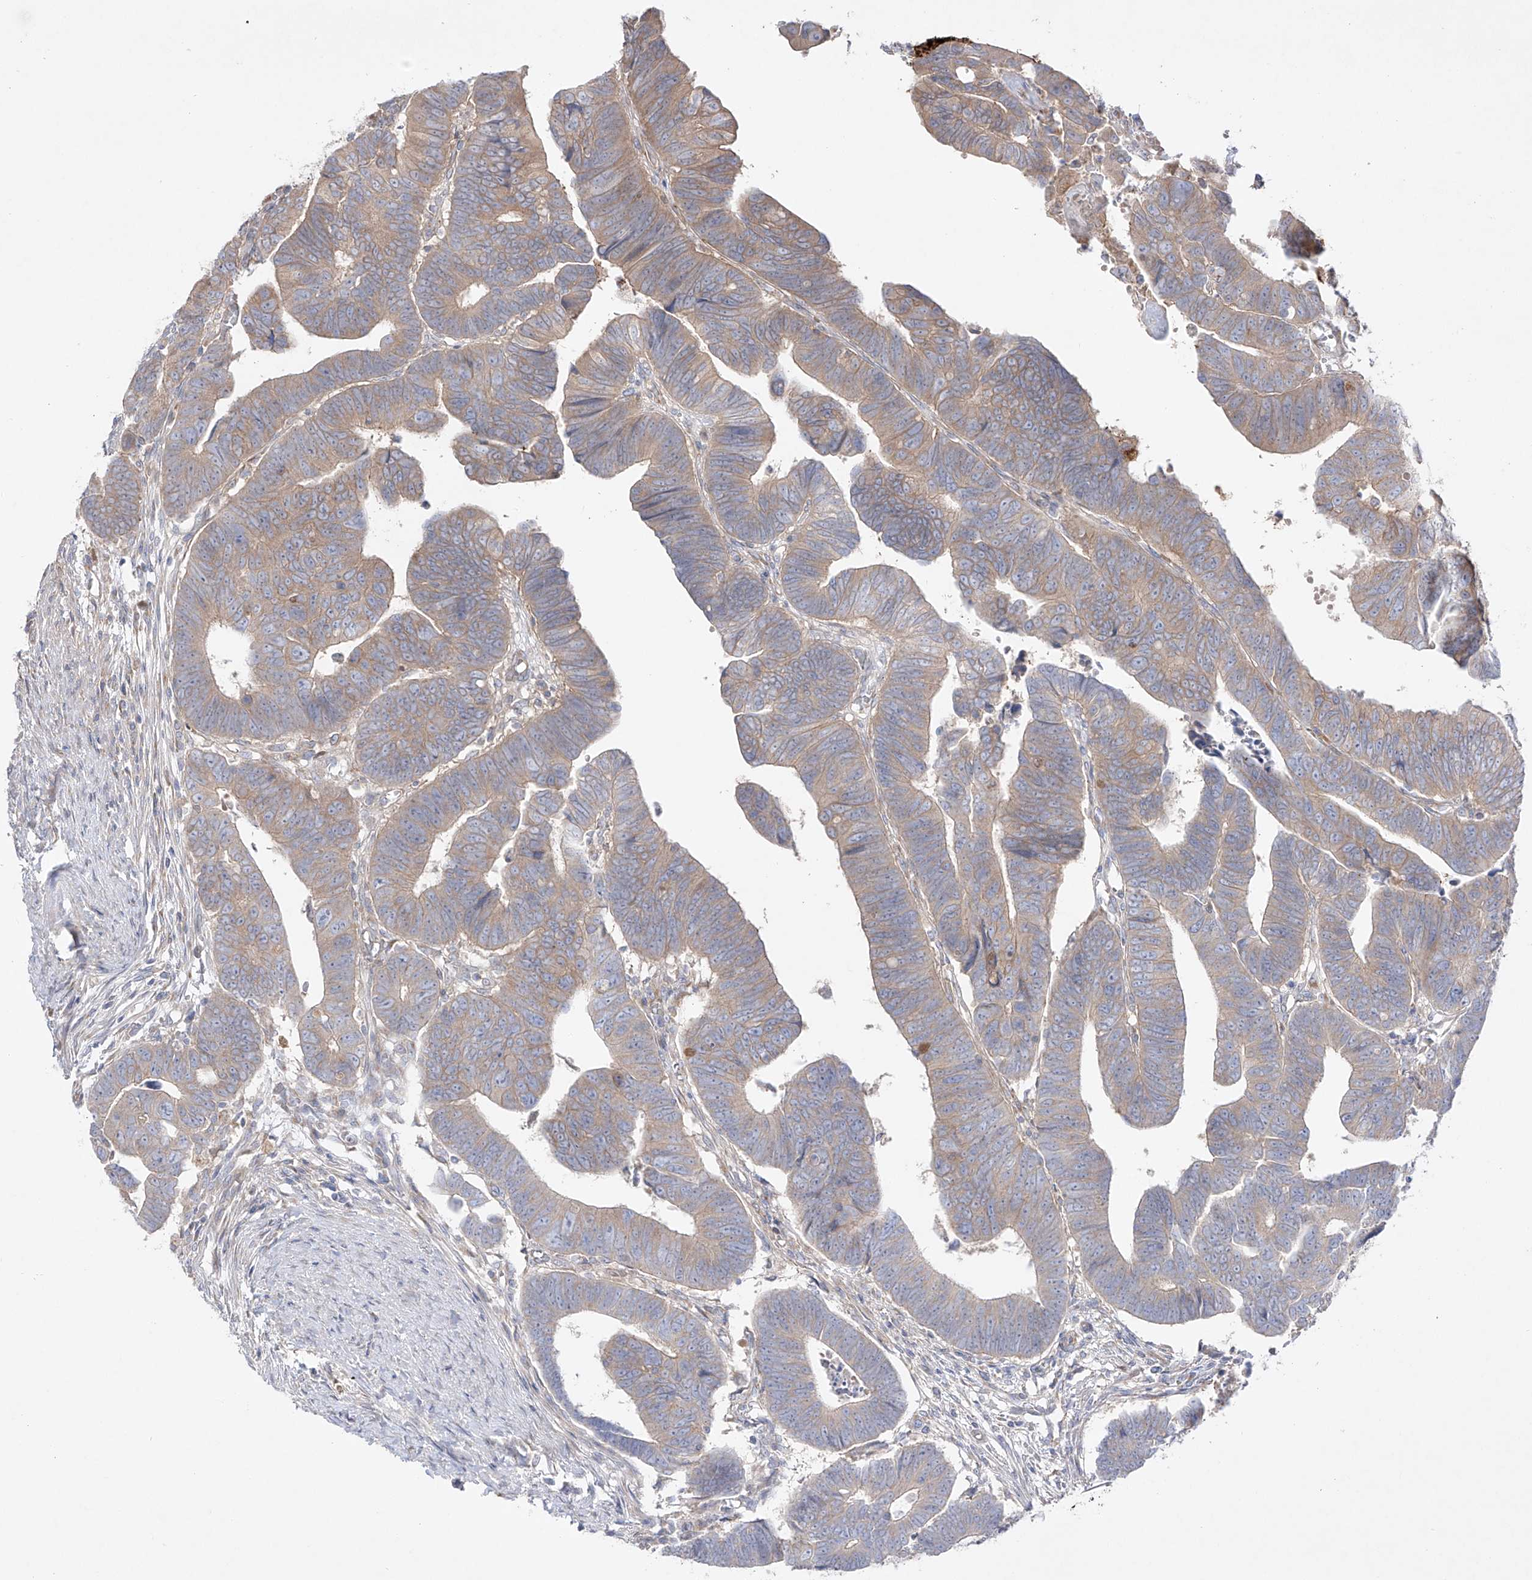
{"staining": {"intensity": "weak", "quantity": ">75%", "location": "cytoplasmic/membranous"}, "tissue": "colorectal cancer", "cell_type": "Tumor cells", "image_type": "cancer", "snomed": [{"axis": "morphology", "description": "Adenocarcinoma, NOS"}, {"axis": "topography", "description": "Rectum"}], "caption": "Immunohistochemistry of colorectal cancer displays low levels of weak cytoplasmic/membranous positivity in approximately >75% of tumor cells.", "gene": "YKT6", "patient": {"sex": "female", "age": 65}}